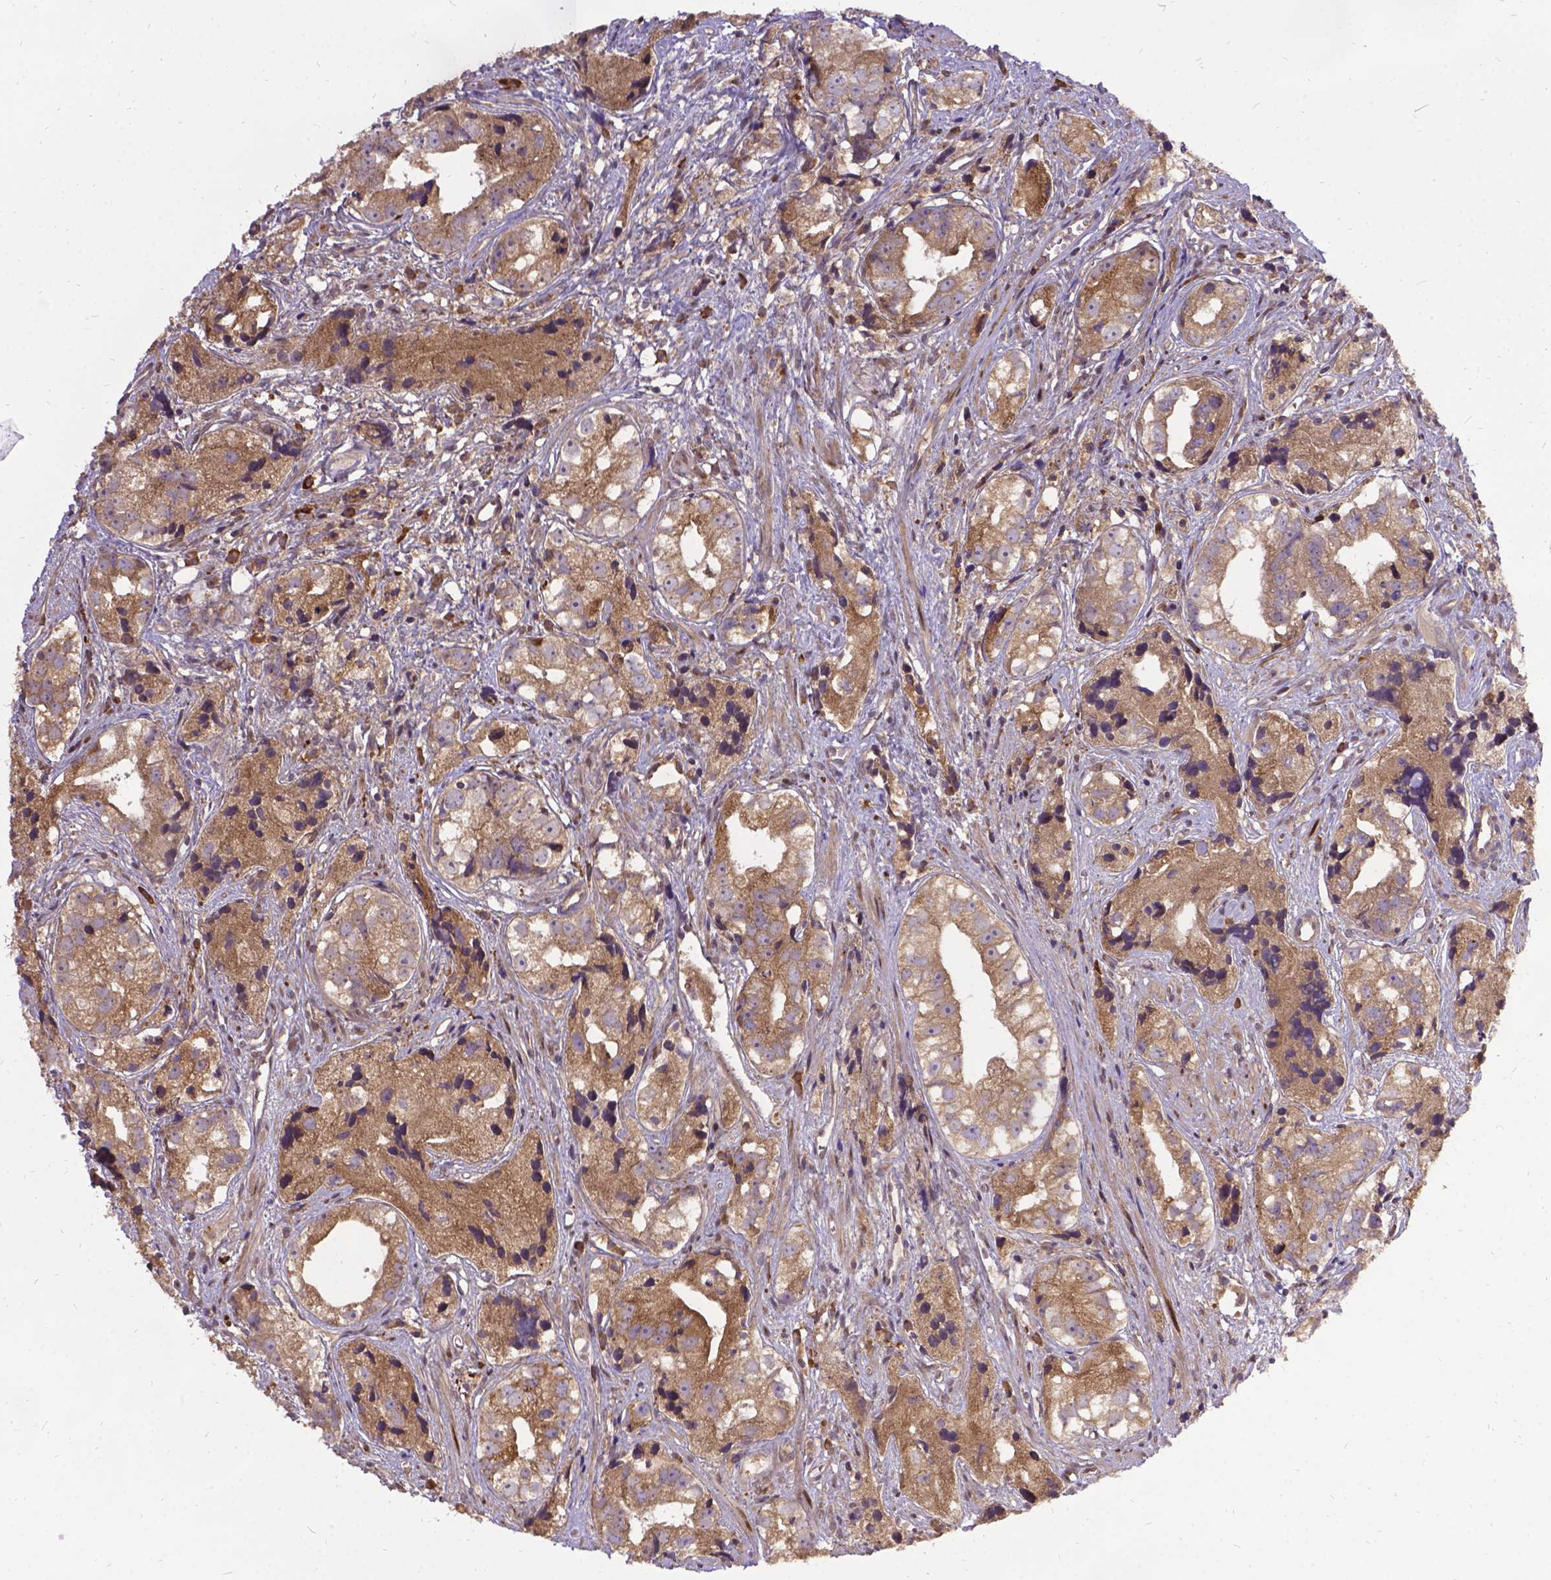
{"staining": {"intensity": "weak", "quantity": ">75%", "location": "cytoplasmic/membranous"}, "tissue": "prostate cancer", "cell_type": "Tumor cells", "image_type": "cancer", "snomed": [{"axis": "morphology", "description": "Adenocarcinoma, High grade"}, {"axis": "topography", "description": "Prostate"}], "caption": "A histopathology image of prostate cancer (adenocarcinoma (high-grade)) stained for a protein displays weak cytoplasmic/membranous brown staining in tumor cells.", "gene": "DENND6A", "patient": {"sex": "male", "age": 68}}